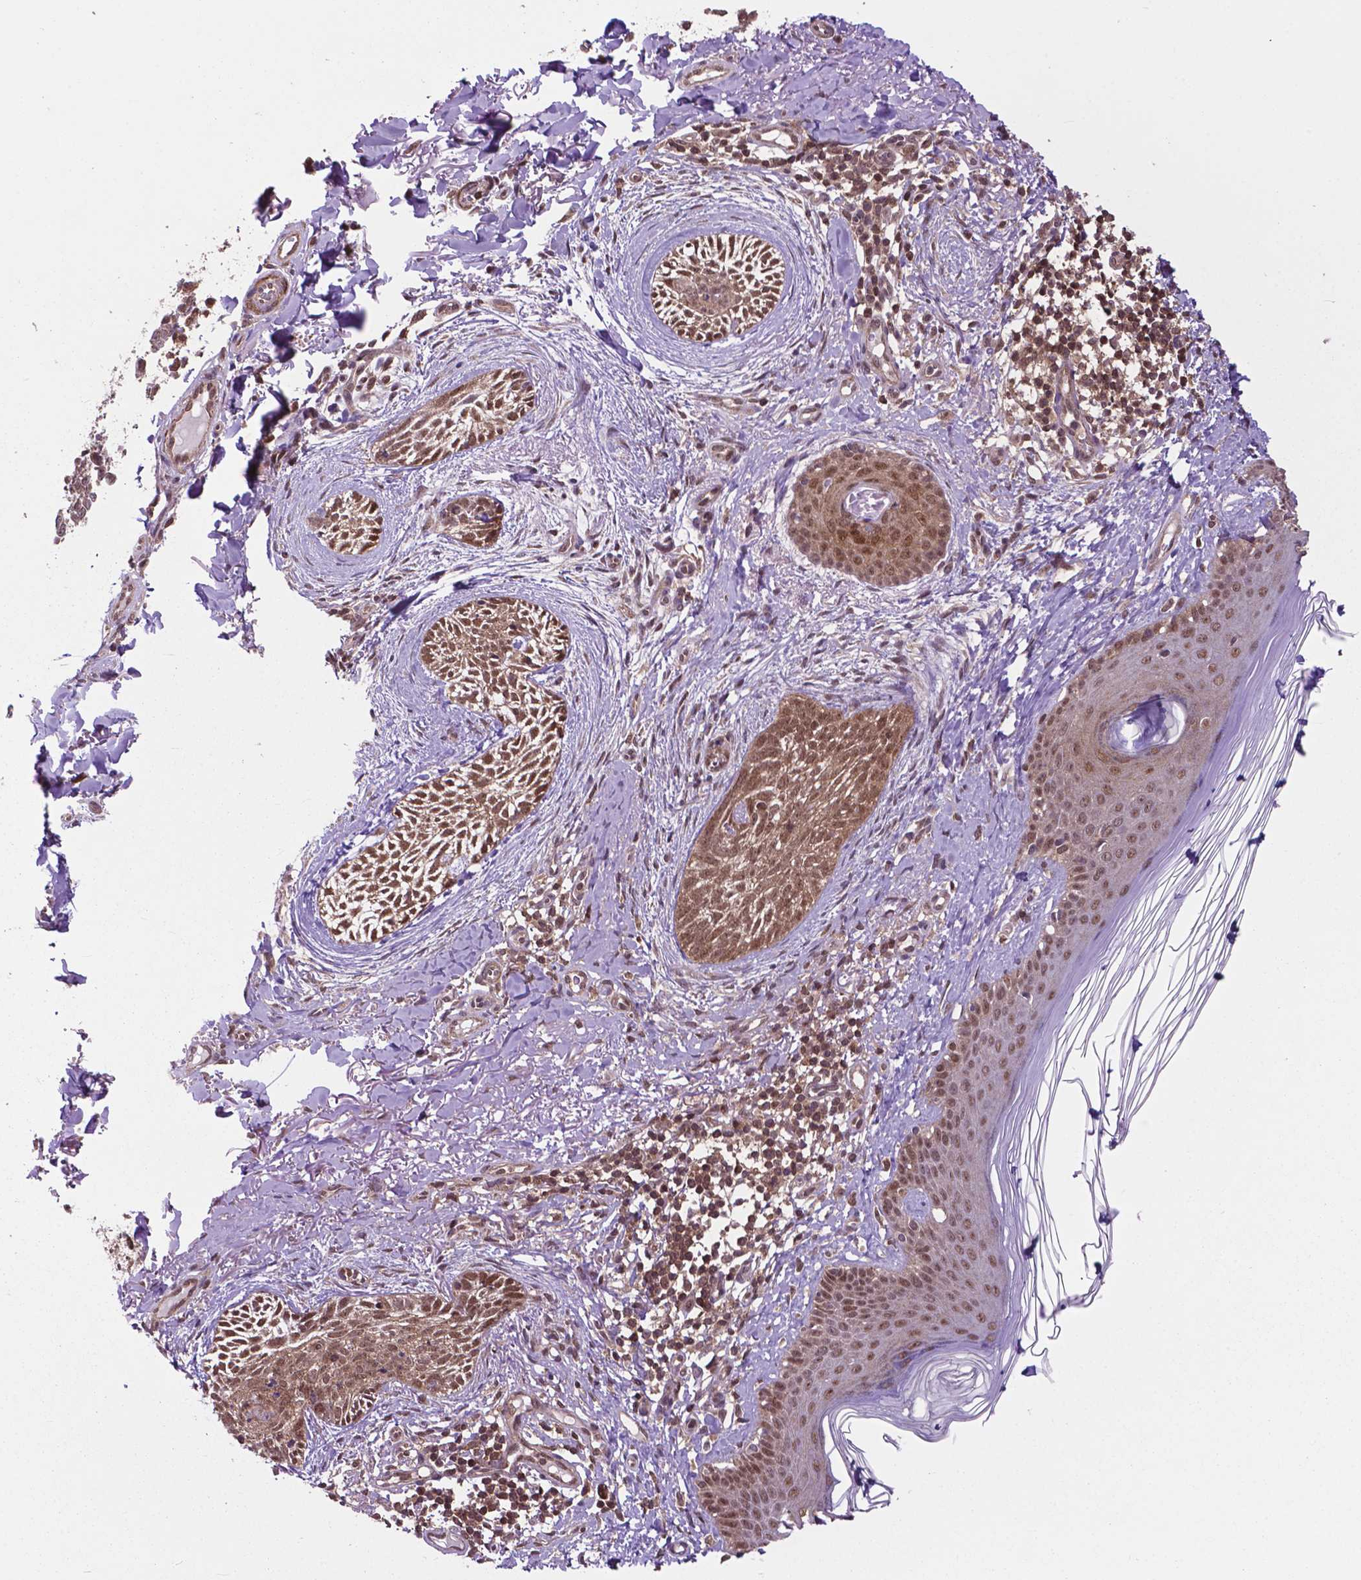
{"staining": {"intensity": "moderate", "quantity": ">75%", "location": "cytoplasmic/membranous,nuclear"}, "tissue": "skin cancer", "cell_type": "Tumor cells", "image_type": "cancer", "snomed": [{"axis": "morphology", "description": "Basal cell carcinoma"}, {"axis": "topography", "description": "Skin"}], "caption": "Moderate cytoplasmic/membranous and nuclear positivity is appreciated in about >75% of tumor cells in skin cancer. Nuclei are stained in blue.", "gene": "OTUB1", "patient": {"sex": "female", "age": 68}}